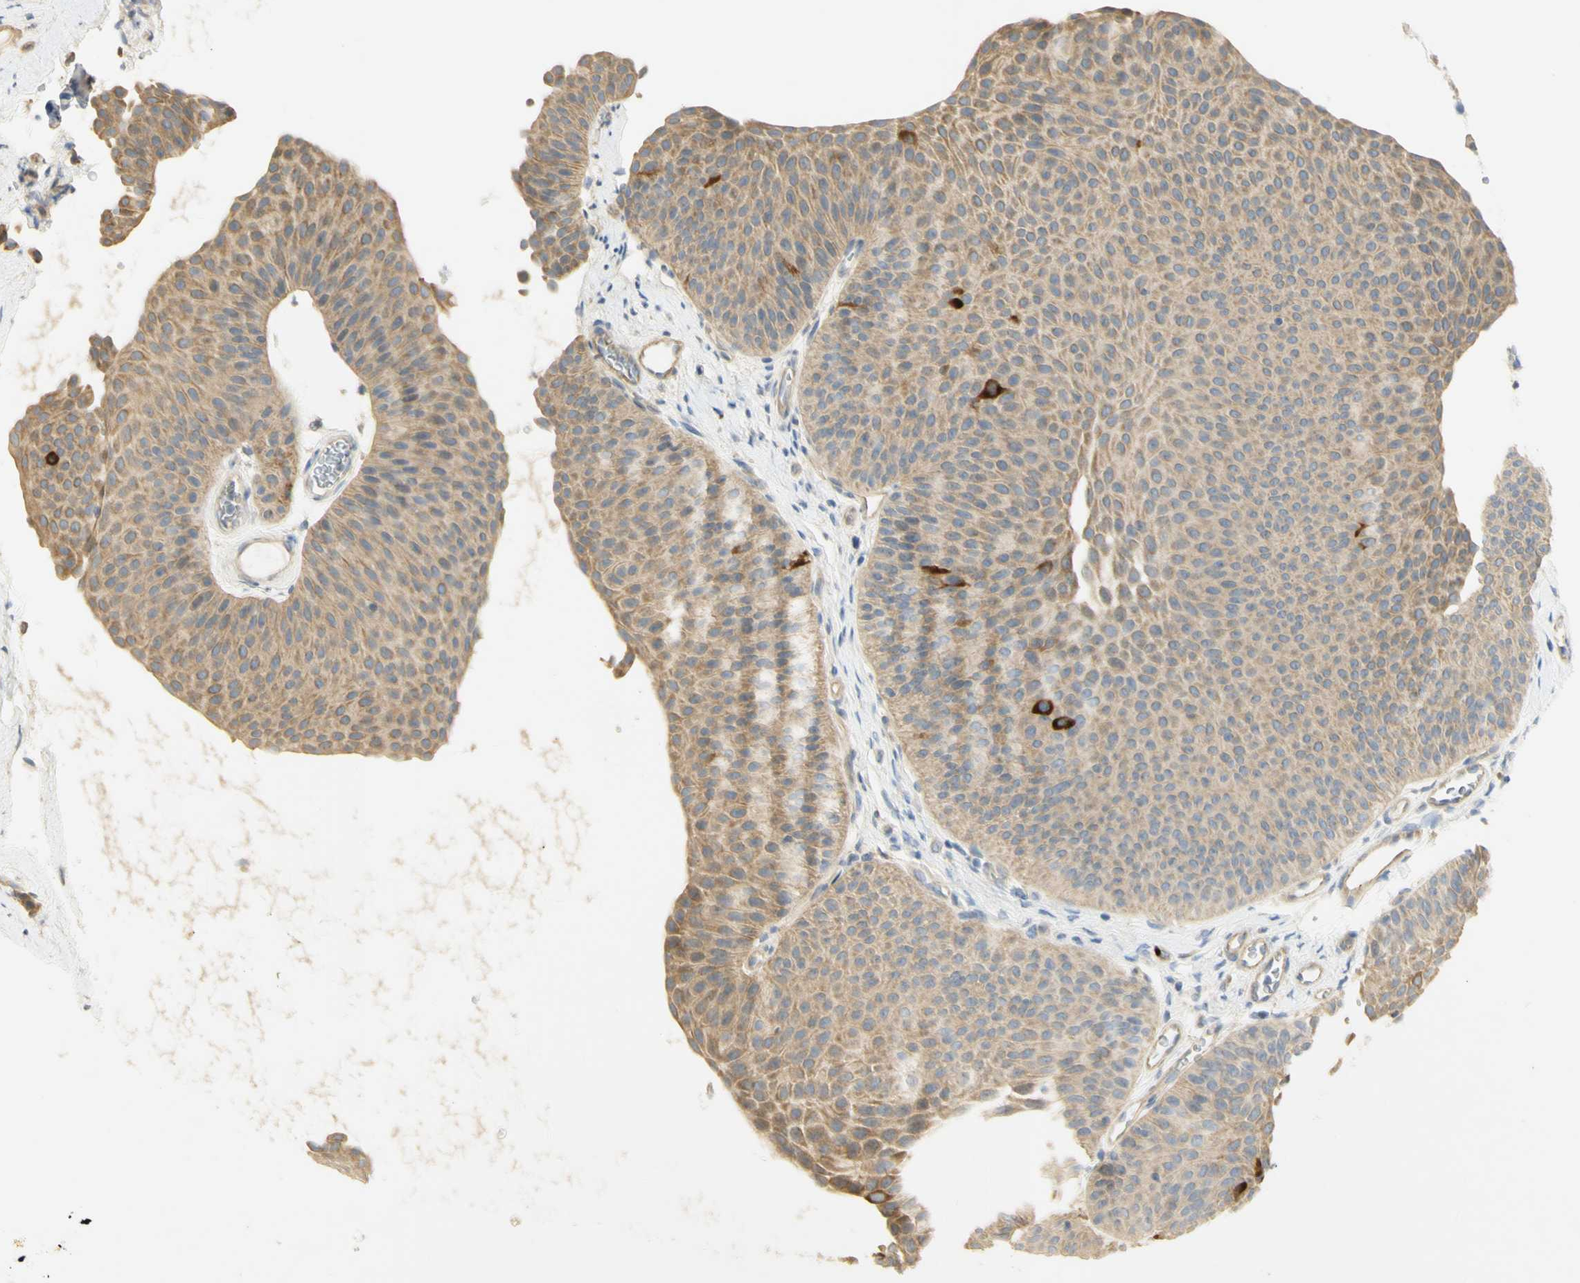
{"staining": {"intensity": "moderate", "quantity": ">75%", "location": "cytoplasmic/membranous"}, "tissue": "urothelial cancer", "cell_type": "Tumor cells", "image_type": "cancer", "snomed": [{"axis": "morphology", "description": "Urothelial carcinoma, Low grade"}, {"axis": "topography", "description": "Urinary bladder"}], "caption": "Immunohistochemistry (IHC) histopathology image of human urothelial cancer stained for a protein (brown), which reveals medium levels of moderate cytoplasmic/membranous staining in about >75% of tumor cells.", "gene": "KIF11", "patient": {"sex": "female", "age": 60}}